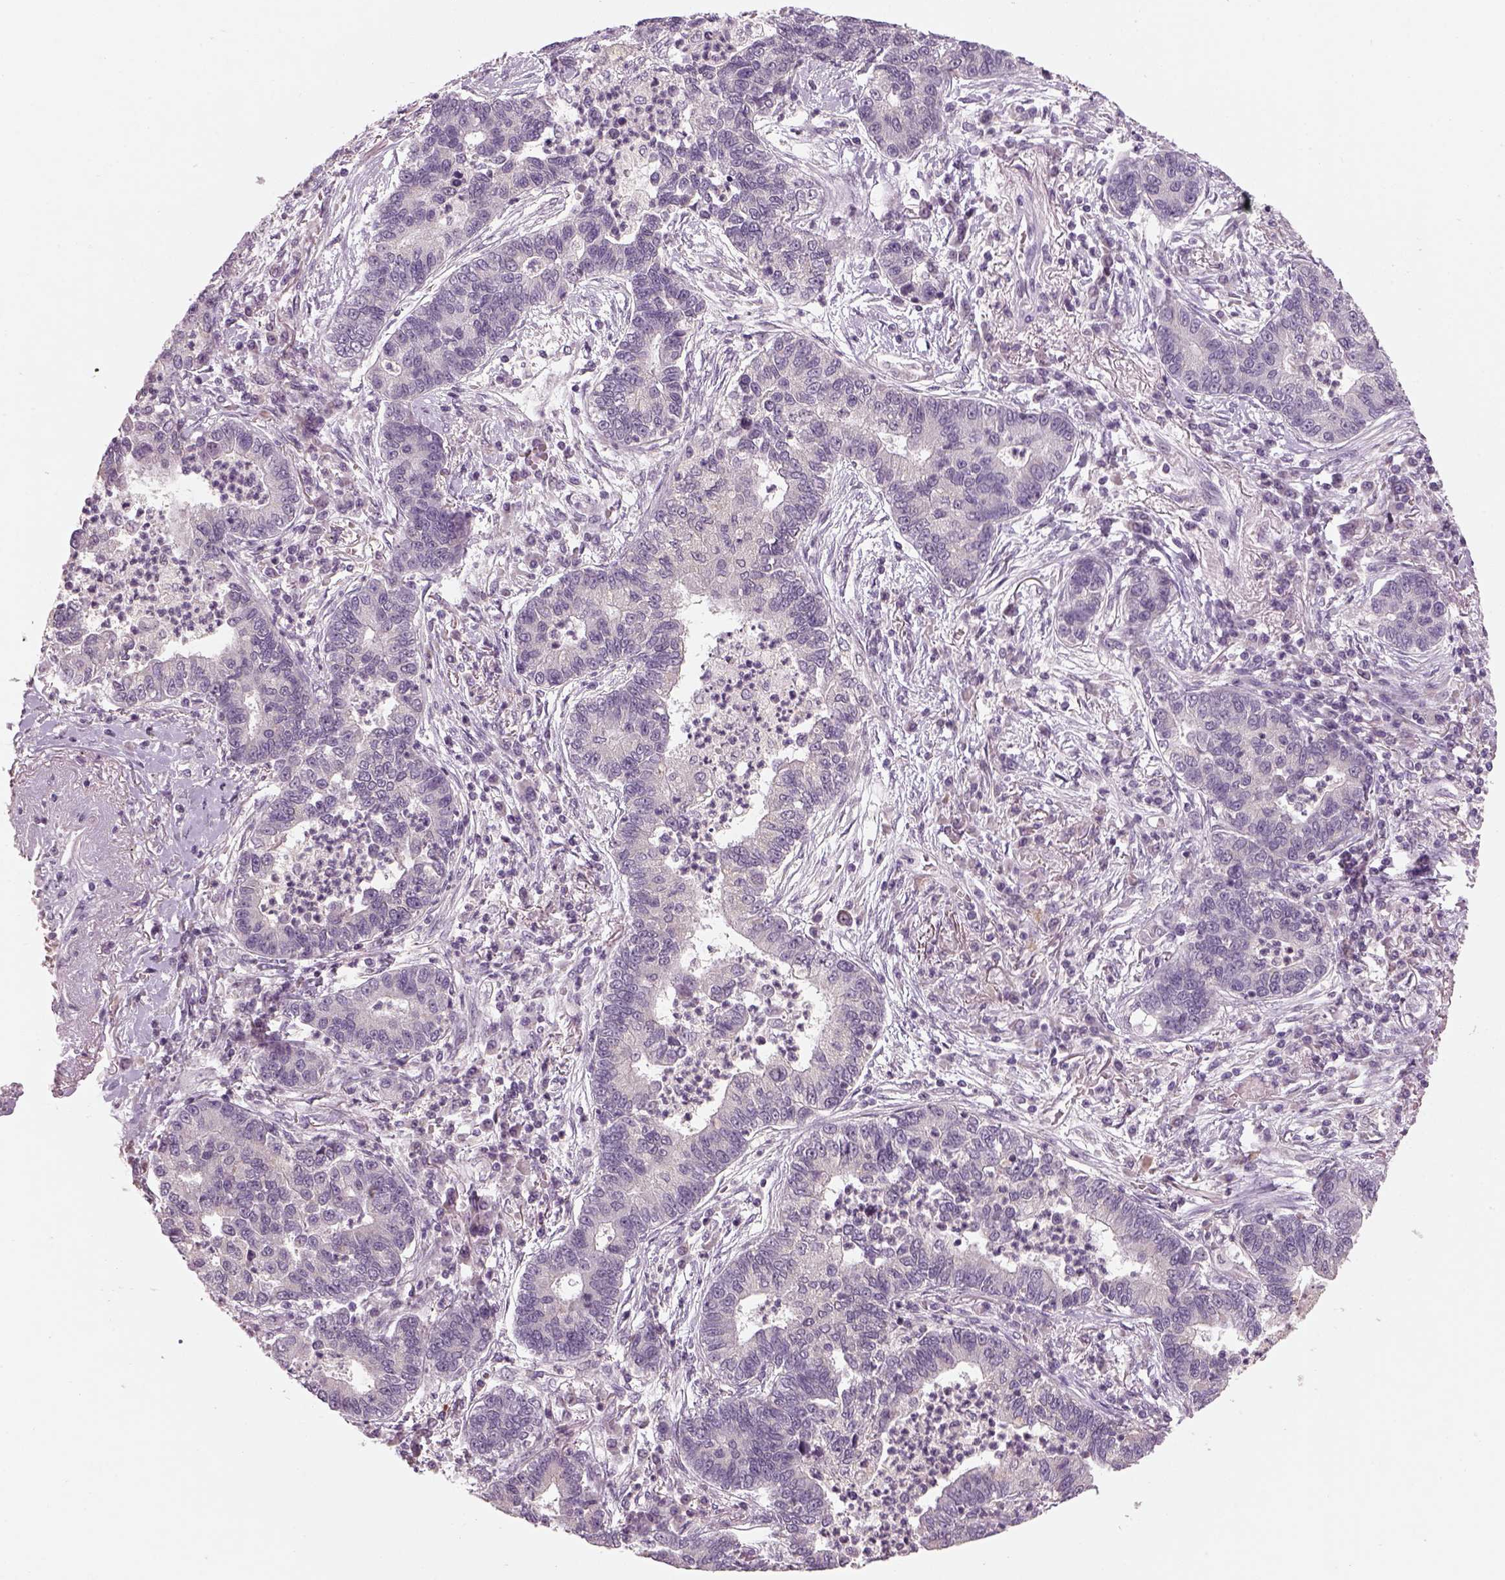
{"staining": {"intensity": "negative", "quantity": "none", "location": "none"}, "tissue": "lung cancer", "cell_type": "Tumor cells", "image_type": "cancer", "snomed": [{"axis": "morphology", "description": "Adenocarcinoma, NOS"}, {"axis": "topography", "description": "Lung"}], "caption": "Lung cancer (adenocarcinoma) stained for a protein using immunohistochemistry reveals no expression tumor cells.", "gene": "GDNF", "patient": {"sex": "female", "age": 57}}